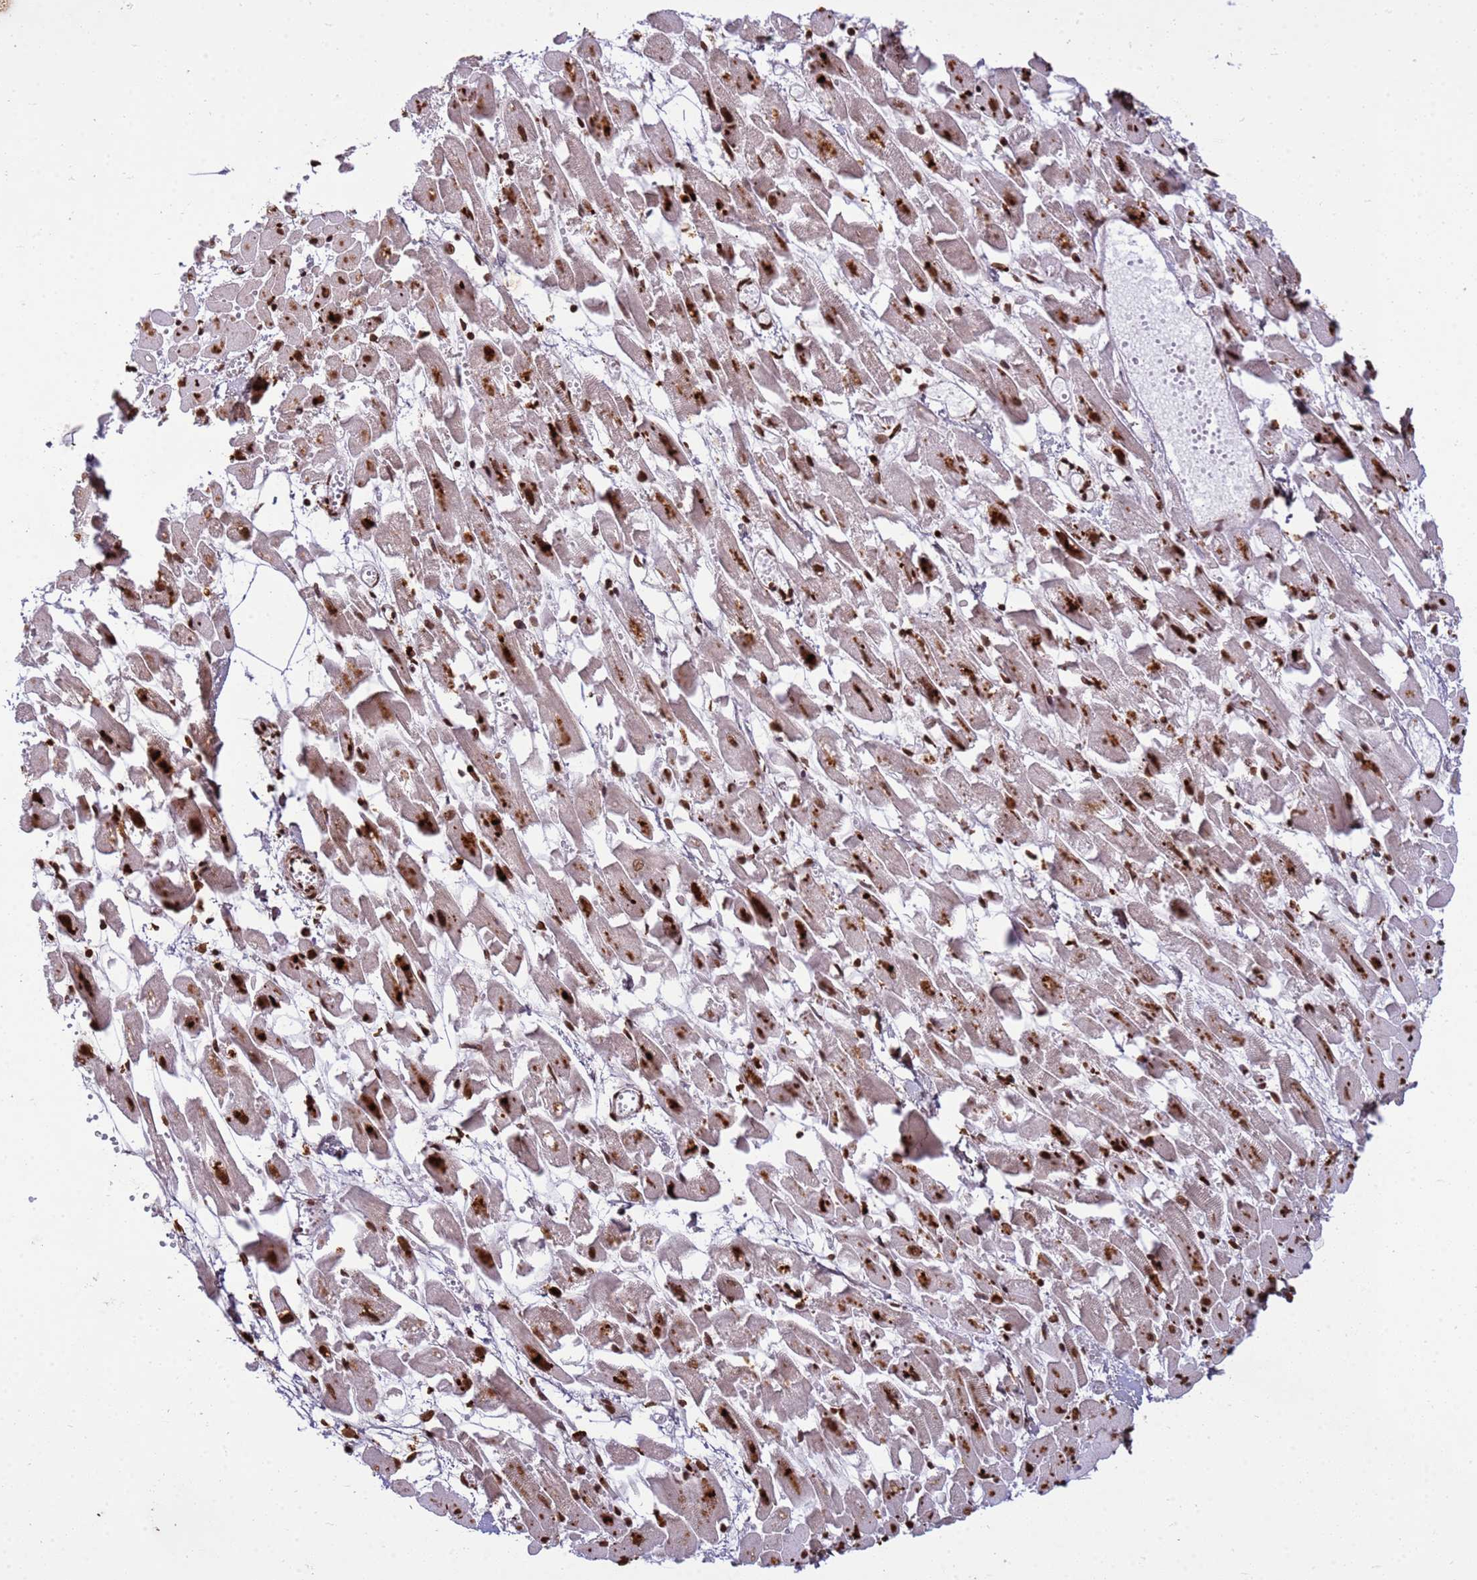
{"staining": {"intensity": "strong", "quantity": ">75%", "location": "nuclear"}, "tissue": "heart muscle", "cell_type": "Cardiomyocytes", "image_type": "normal", "snomed": [{"axis": "morphology", "description": "Normal tissue, NOS"}, {"axis": "topography", "description": "Heart"}], "caption": "The image shows immunohistochemical staining of benign heart muscle. There is strong nuclear positivity is seen in approximately >75% of cardiomyocytes.", "gene": "H3", "patient": {"sex": "female", "age": 64}}